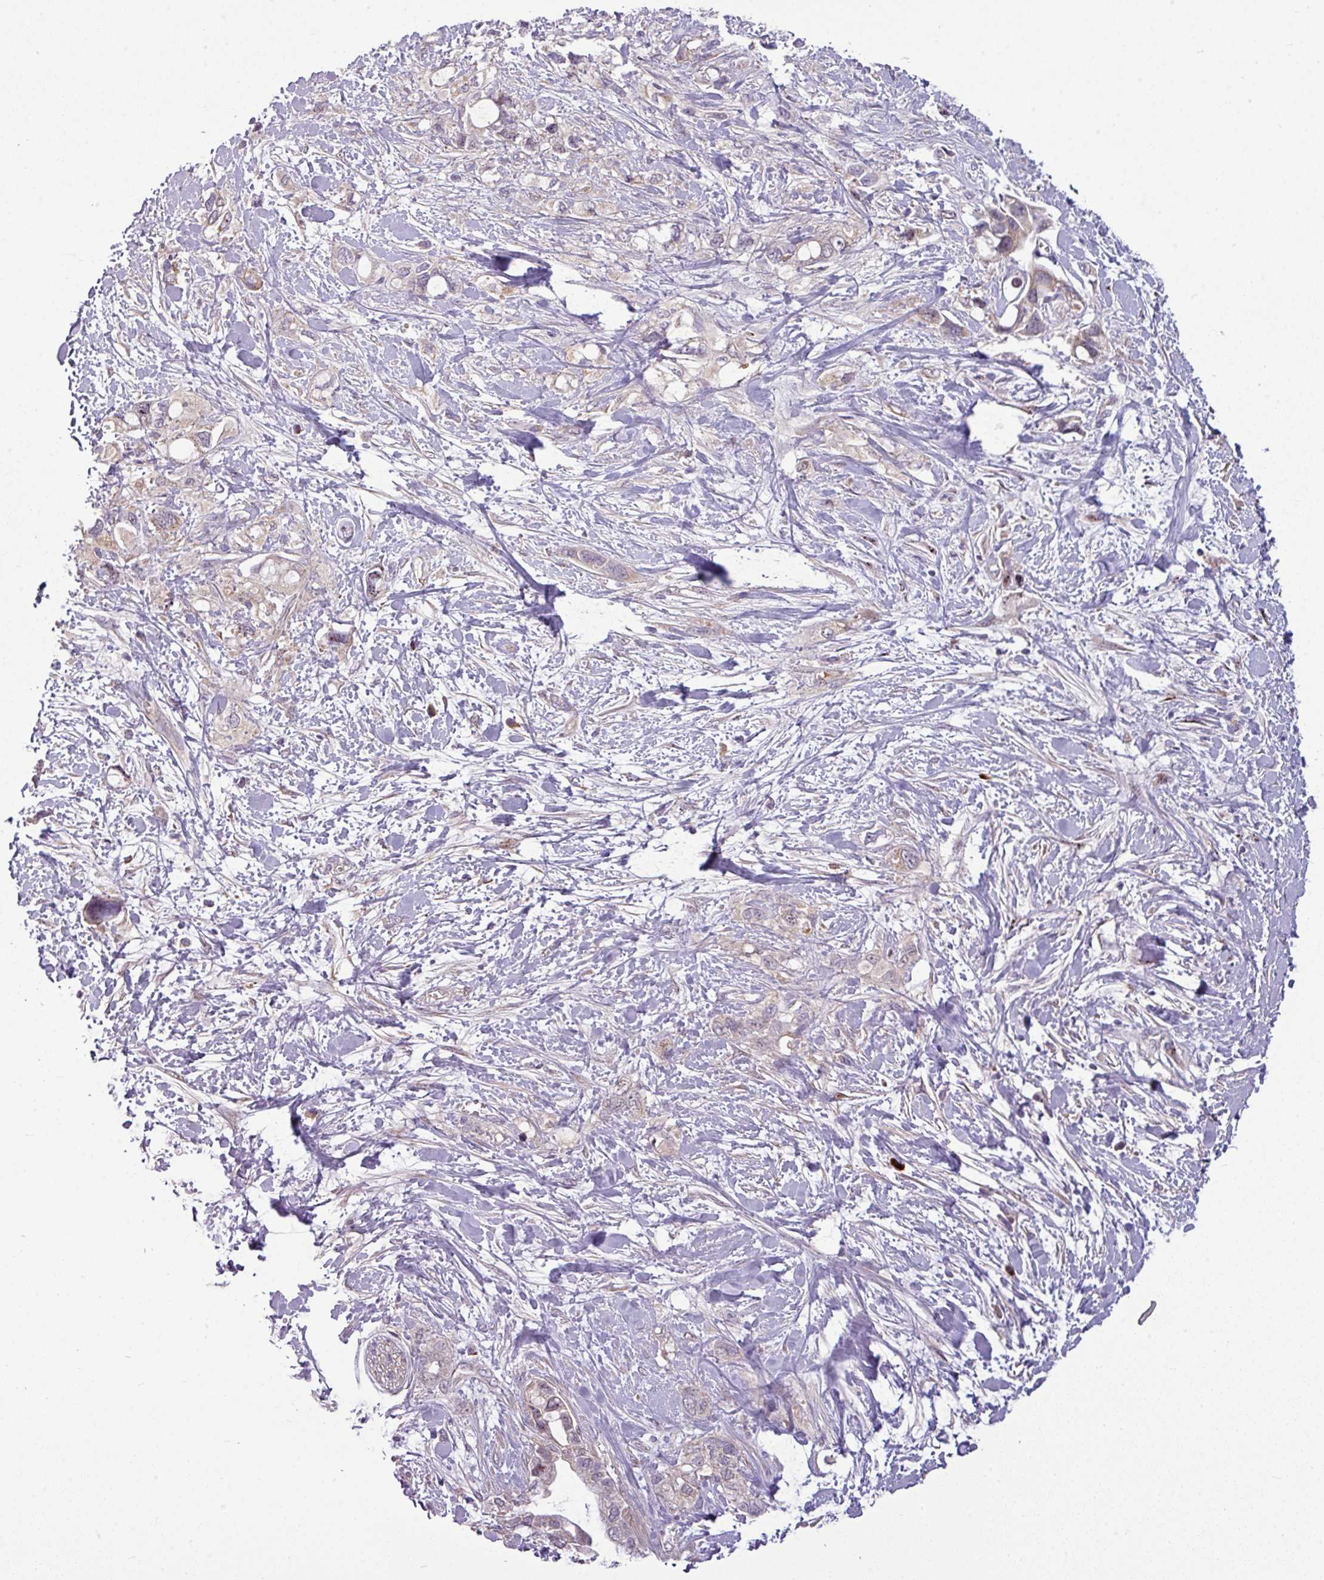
{"staining": {"intensity": "negative", "quantity": "none", "location": "none"}, "tissue": "pancreatic cancer", "cell_type": "Tumor cells", "image_type": "cancer", "snomed": [{"axis": "morphology", "description": "Adenocarcinoma, NOS"}, {"axis": "topography", "description": "Pancreas"}], "caption": "IHC of pancreatic cancer displays no expression in tumor cells.", "gene": "PAPLN", "patient": {"sex": "female", "age": 56}}